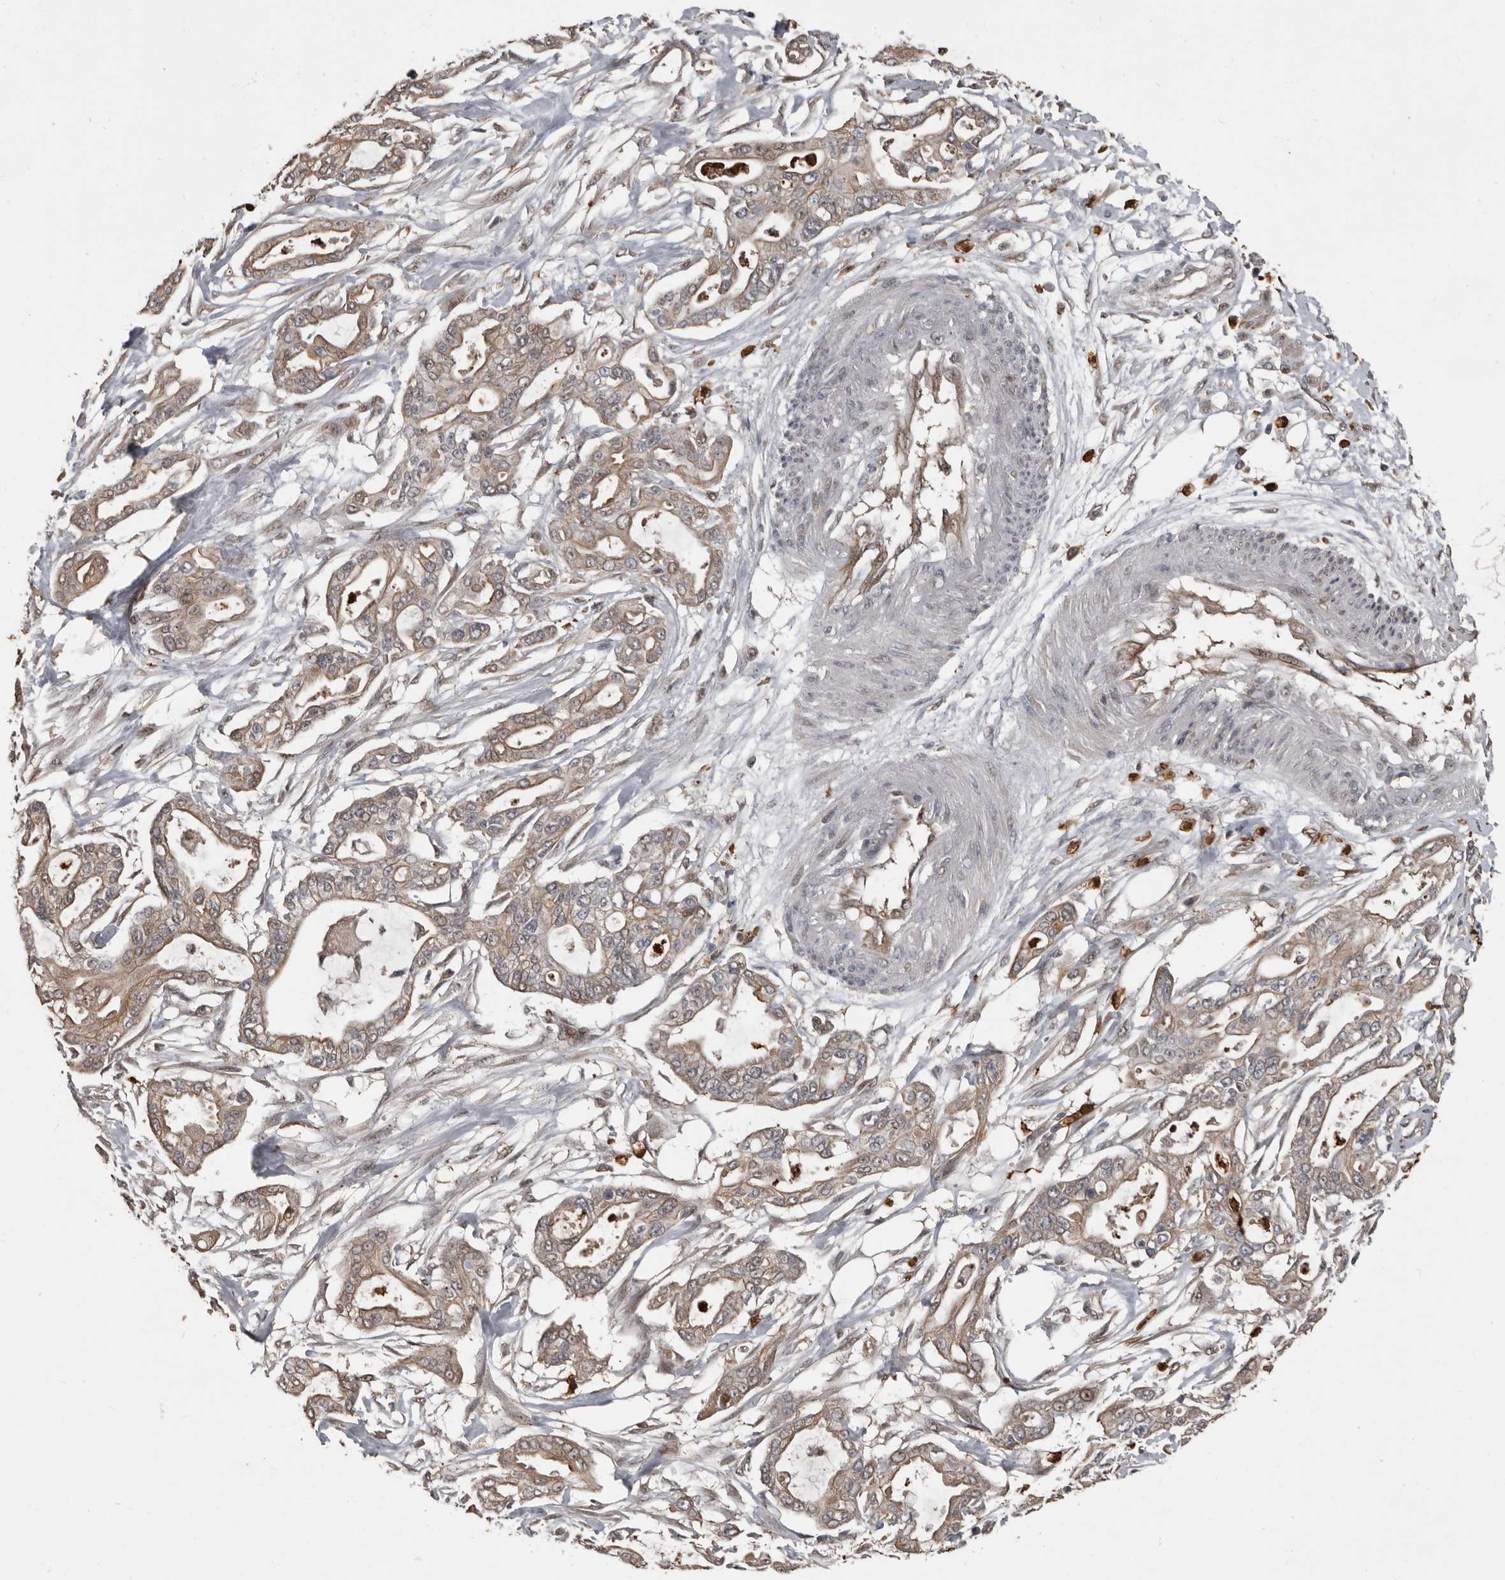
{"staining": {"intensity": "moderate", "quantity": ">75%", "location": "cytoplasmic/membranous"}, "tissue": "pancreatic cancer", "cell_type": "Tumor cells", "image_type": "cancer", "snomed": [{"axis": "morphology", "description": "Adenocarcinoma, NOS"}, {"axis": "topography", "description": "Pancreas"}], "caption": "IHC staining of pancreatic adenocarcinoma, which displays medium levels of moderate cytoplasmic/membranous staining in about >75% of tumor cells indicating moderate cytoplasmic/membranous protein positivity. The staining was performed using DAB (brown) for protein detection and nuclei were counterstained in hematoxylin (blue).", "gene": "FSBP", "patient": {"sex": "male", "age": 68}}